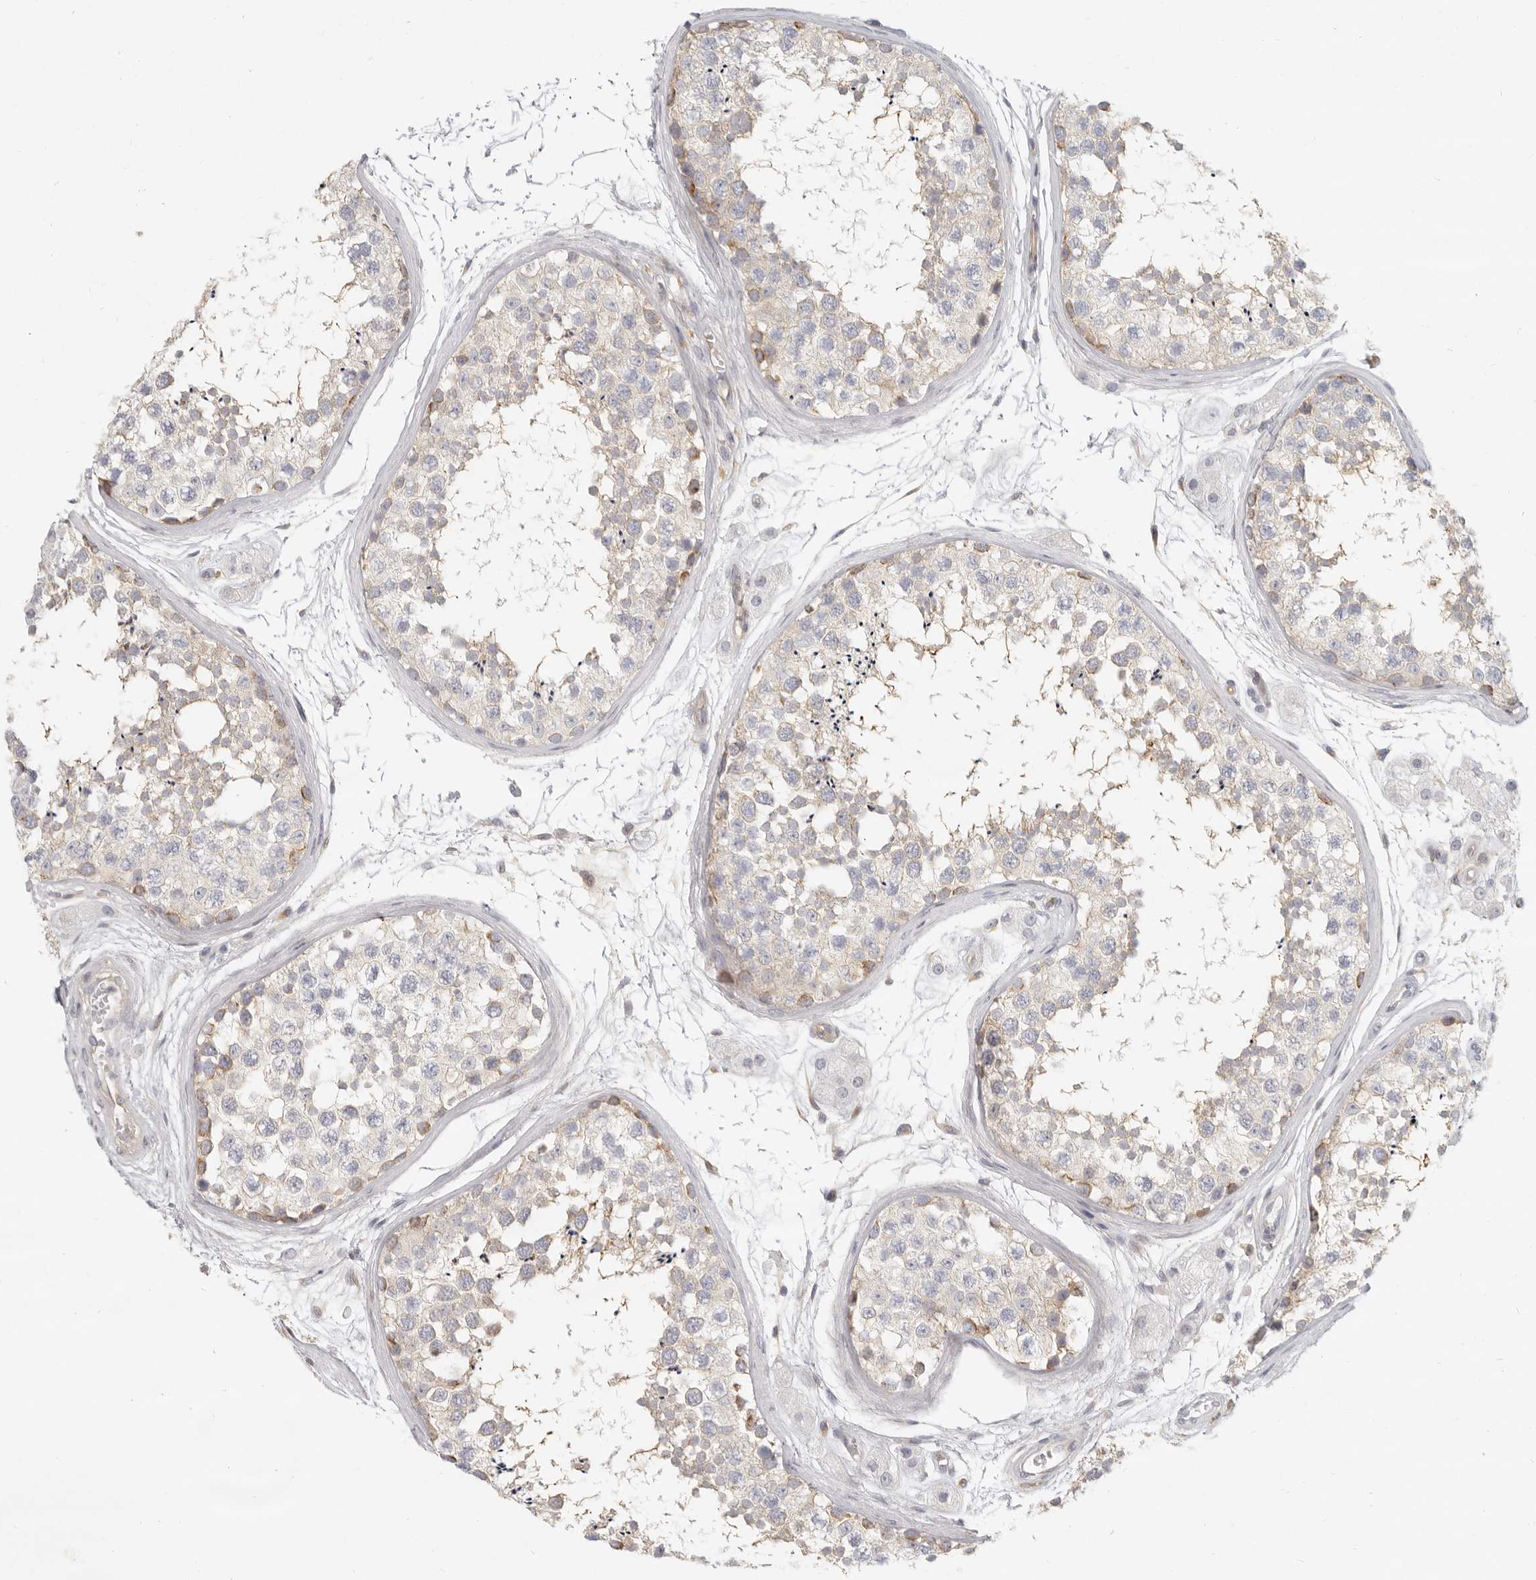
{"staining": {"intensity": "weak", "quantity": "25%-75%", "location": "cytoplasmic/membranous"}, "tissue": "testis", "cell_type": "Cells in seminiferous ducts", "image_type": "normal", "snomed": [{"axis": "morphology", "description": "Normal tissue, NOS"}, {"axis": "topography", "description": "Testis"}], "caption": "The immunohistochemical stain highlights weak cytoplasmic/membranous positivity in cells in seminiferous ducts of unremarkable testis. (IHC, brightfield microscopy, high magnification).", "gene": "NIBAN1", "patient": {"sex": "male", "age": 56}}